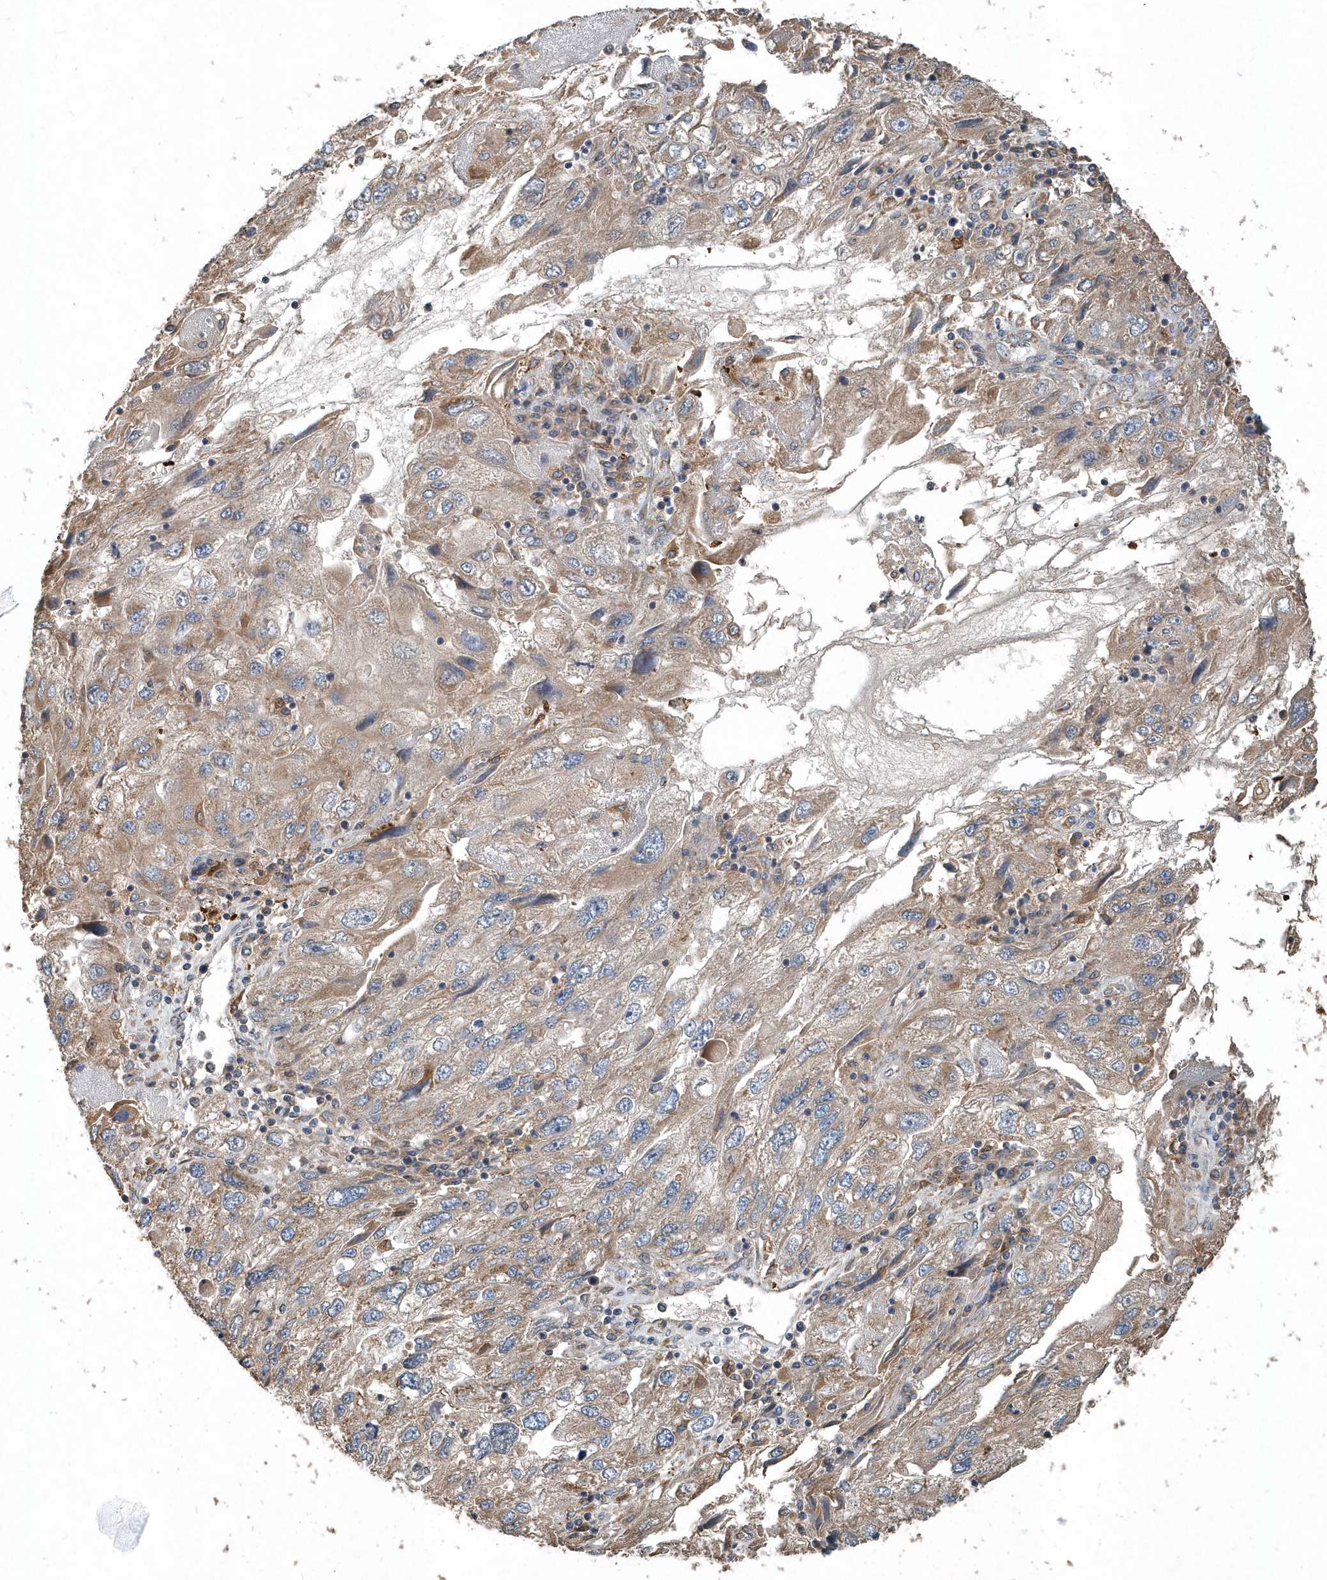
{"staining": {"intensity": "moderate", "quantity": "<25%", "location": "cytoplasmic/membranous"}, "tissue": "endometrial cancer", "cell_type": "Tumor cells", "image_type": "cancer", "snomed": [{"axis": "morphology", "description": "Adenocarcinoma, NOS"}, {"axis": "topography", "description": "Endometrium"}], "caption": "Human endometrial cancer (adenocarcinoma) stained for a protein (brown) exhibits moderate cytoplasmic/membranous positive expression in about <25% of tumor cells.", "gene": "SCFD2", "patient": {"sex": "female", "age": 49}}